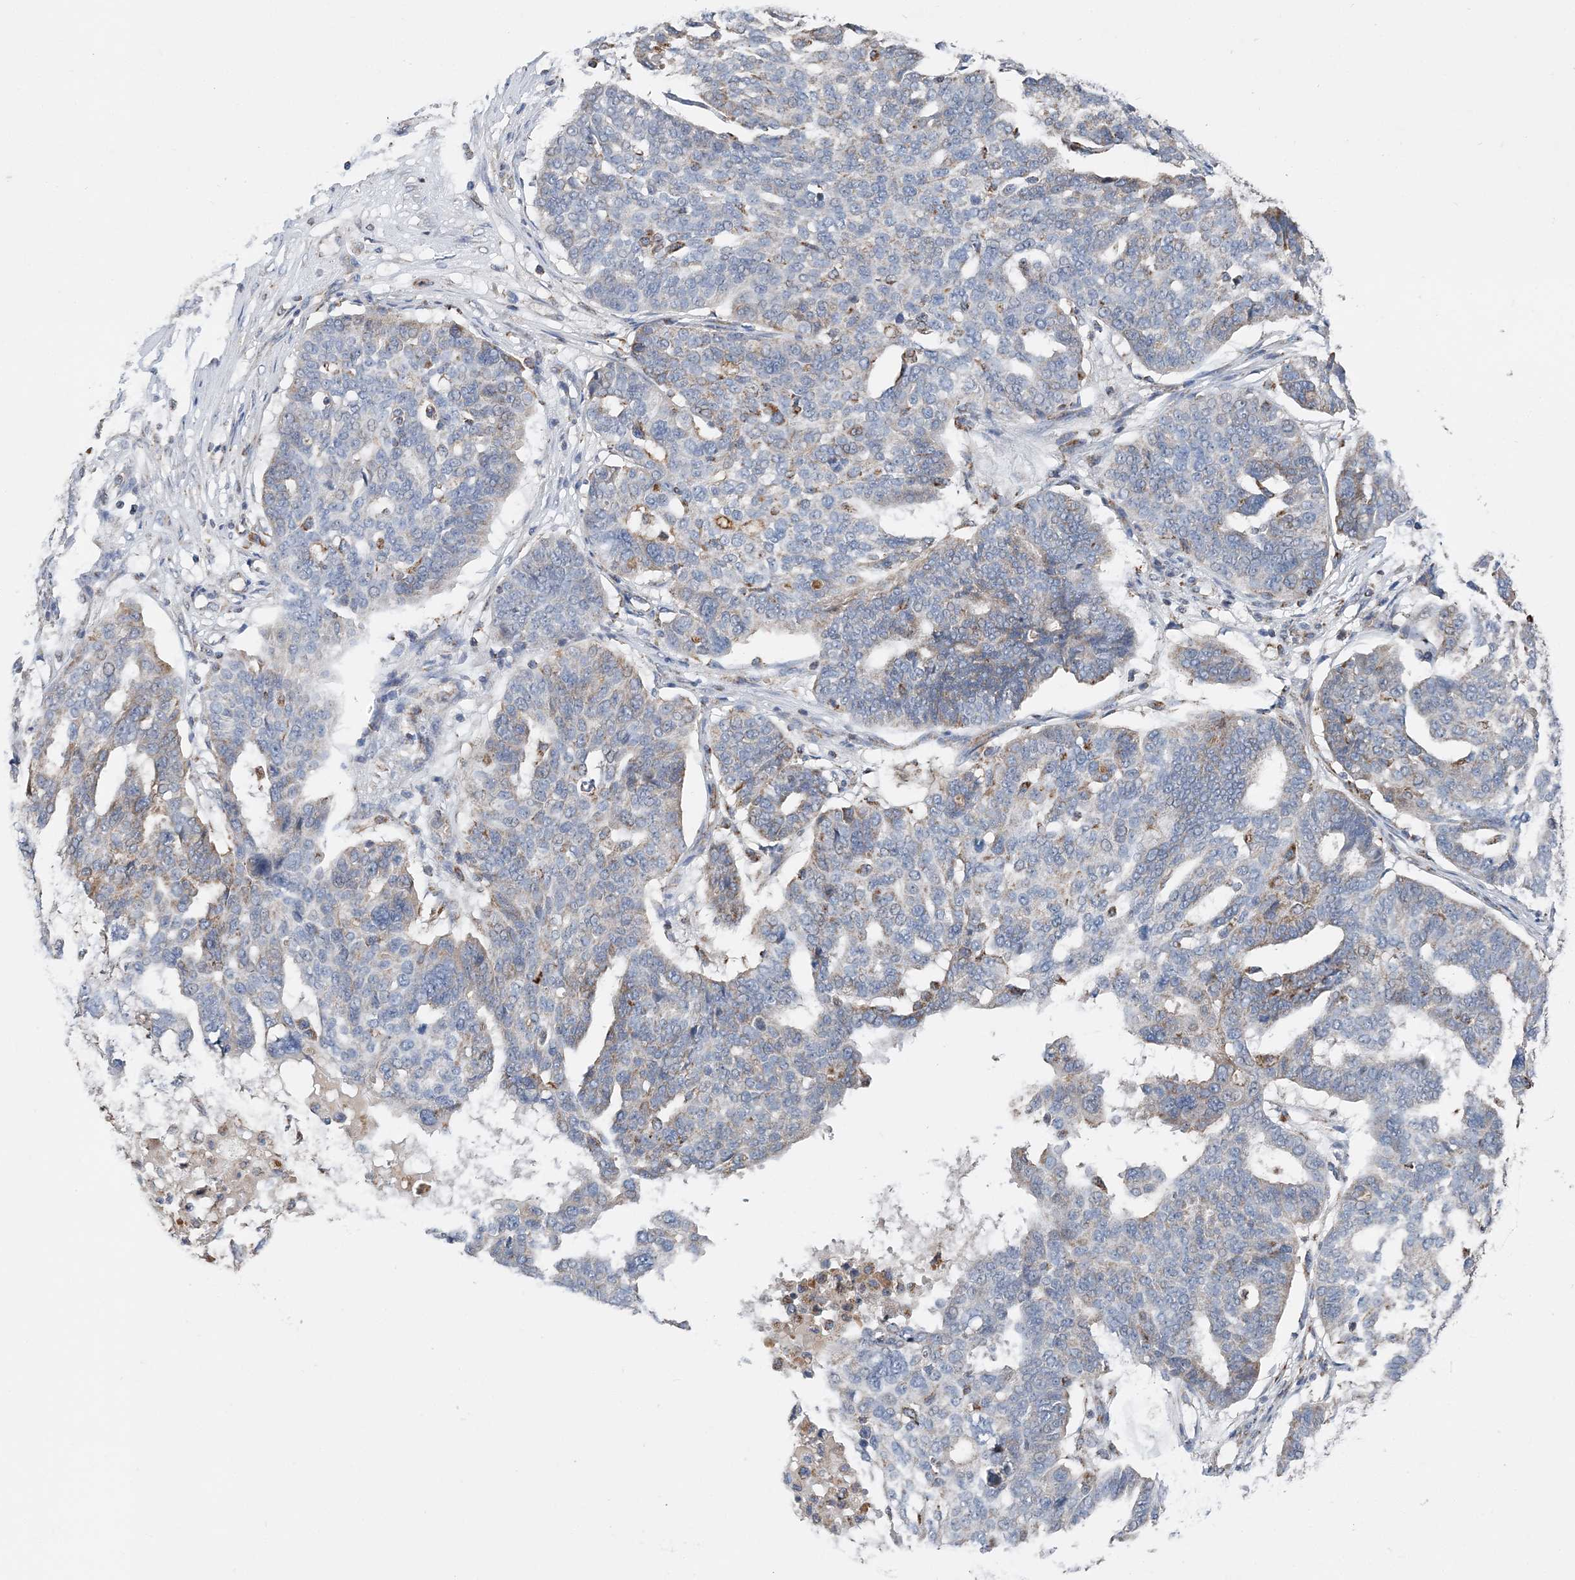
{"staining": {"intensity": "weak", "quantity": "<25%", "location": "cytoplasmic/membranous"}, "tissue": "ovarian cancer", "cell_type": "Tumor cells", "image_type": "cancer", "snomed": [{"axis": "morphology", "description": "Cystadenocarcinoma, serous, NOS"}, {"axis": "topography", "description": "Ovary"}], "caption": "Immunohistochemistry of serous cystadenocarcinoma (ovarian) displays no positivity in tumor cells.", "gene": "SPRY2", "patient": {"sex": "female", "age": 59}}